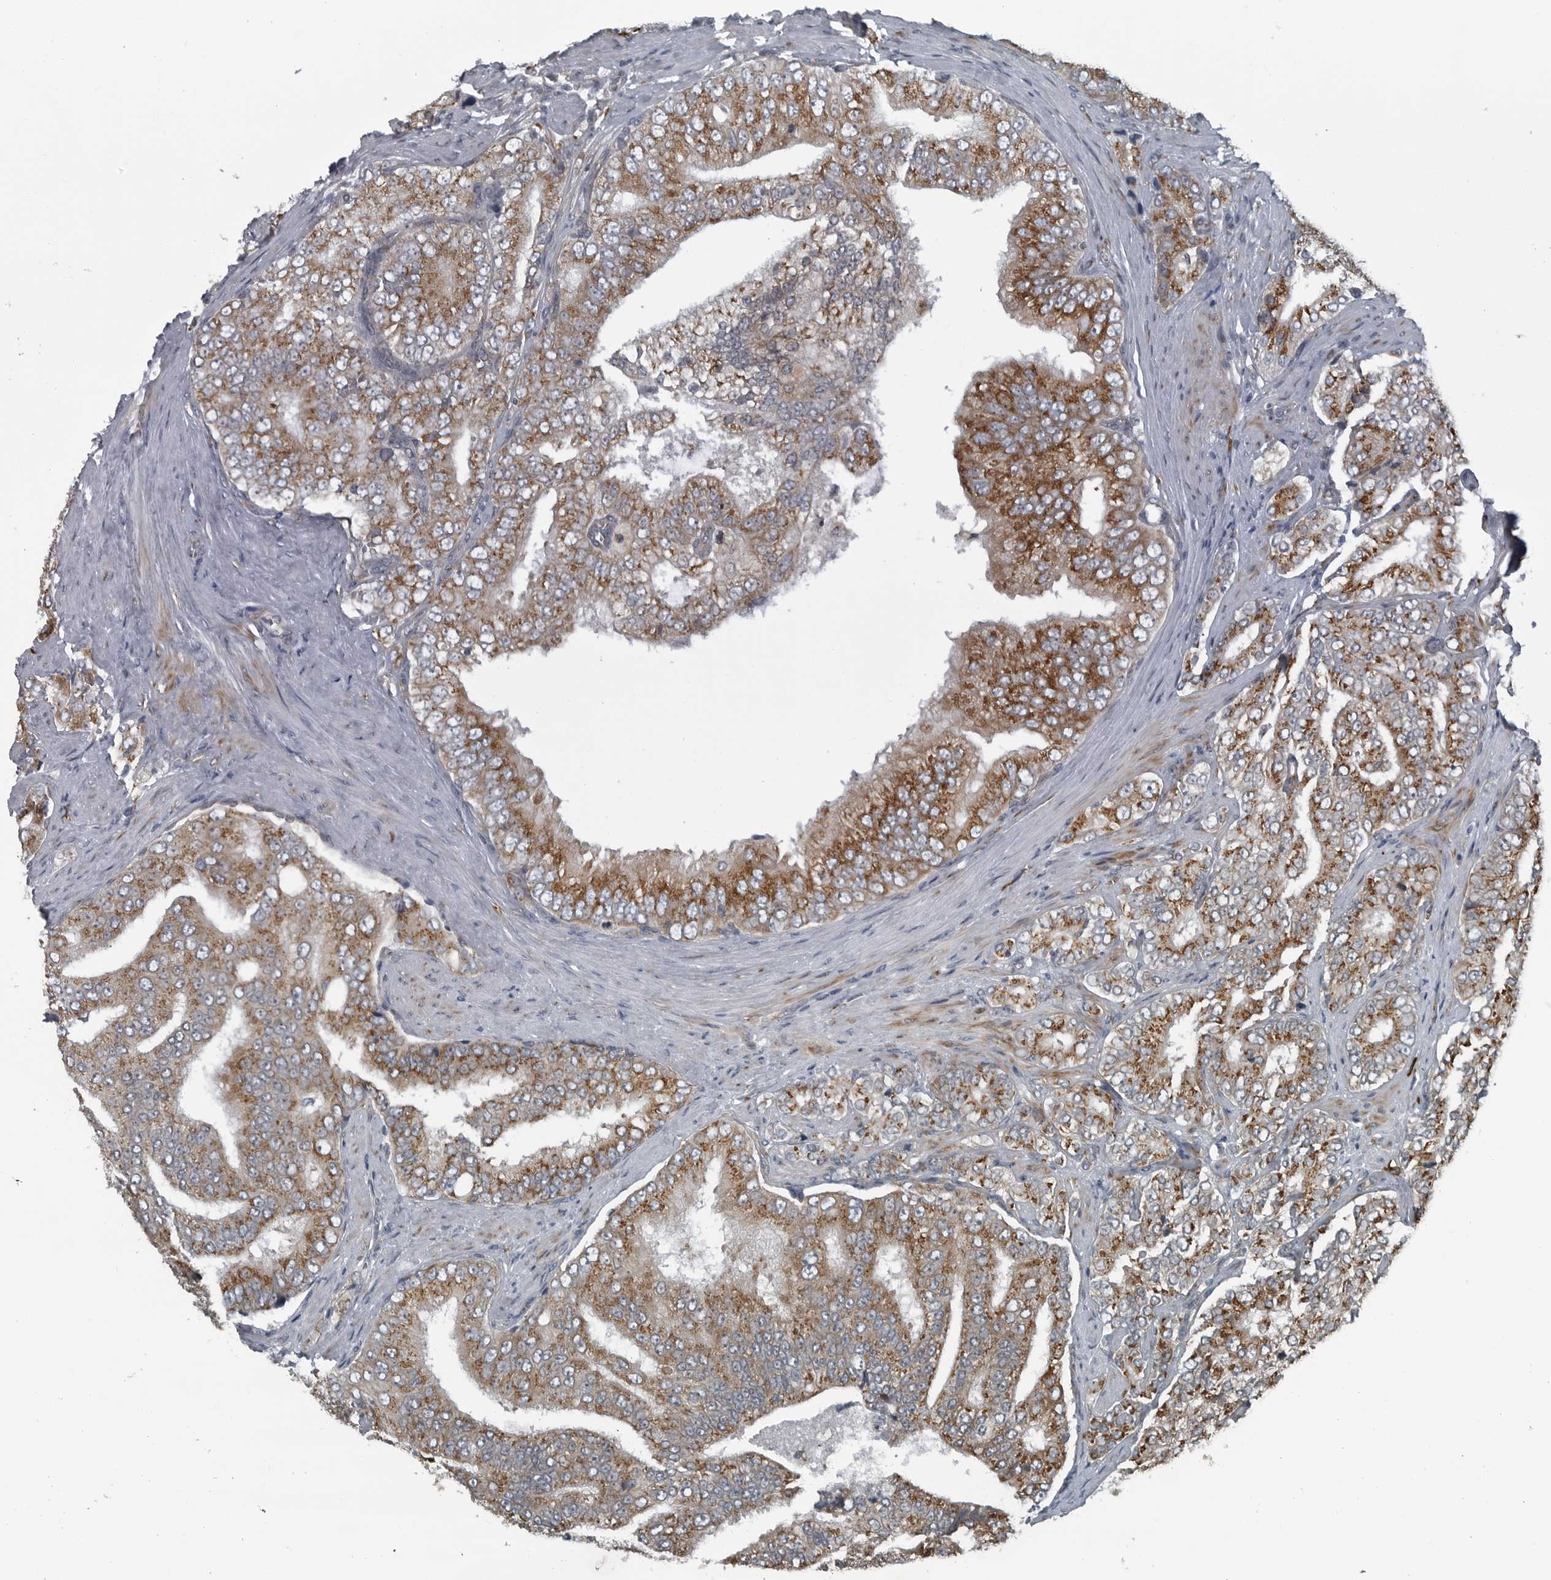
{"staining": {"intensity": "moderate", "quantity": "25%-75%", "location": "cytoplasmic/membranous"}, "tissue": "prostate cancer", "cell_type": "Tumor cells", "image_type": "cancer", "snomed": [{"axis": "morphology", "description": "Adenocarcinoma, High grade"}, {"axis": "topography", "description": "Prostate"}], "caption": "Prostate high-grade adenocarcinoma stained for a protein (brown) reveals moderate cytoplasmic/membranous positive positivity in approximately 25%-75% of tumor cells.", "gene": "CEP85", "patient": {"sex": "male", "age": 58}}